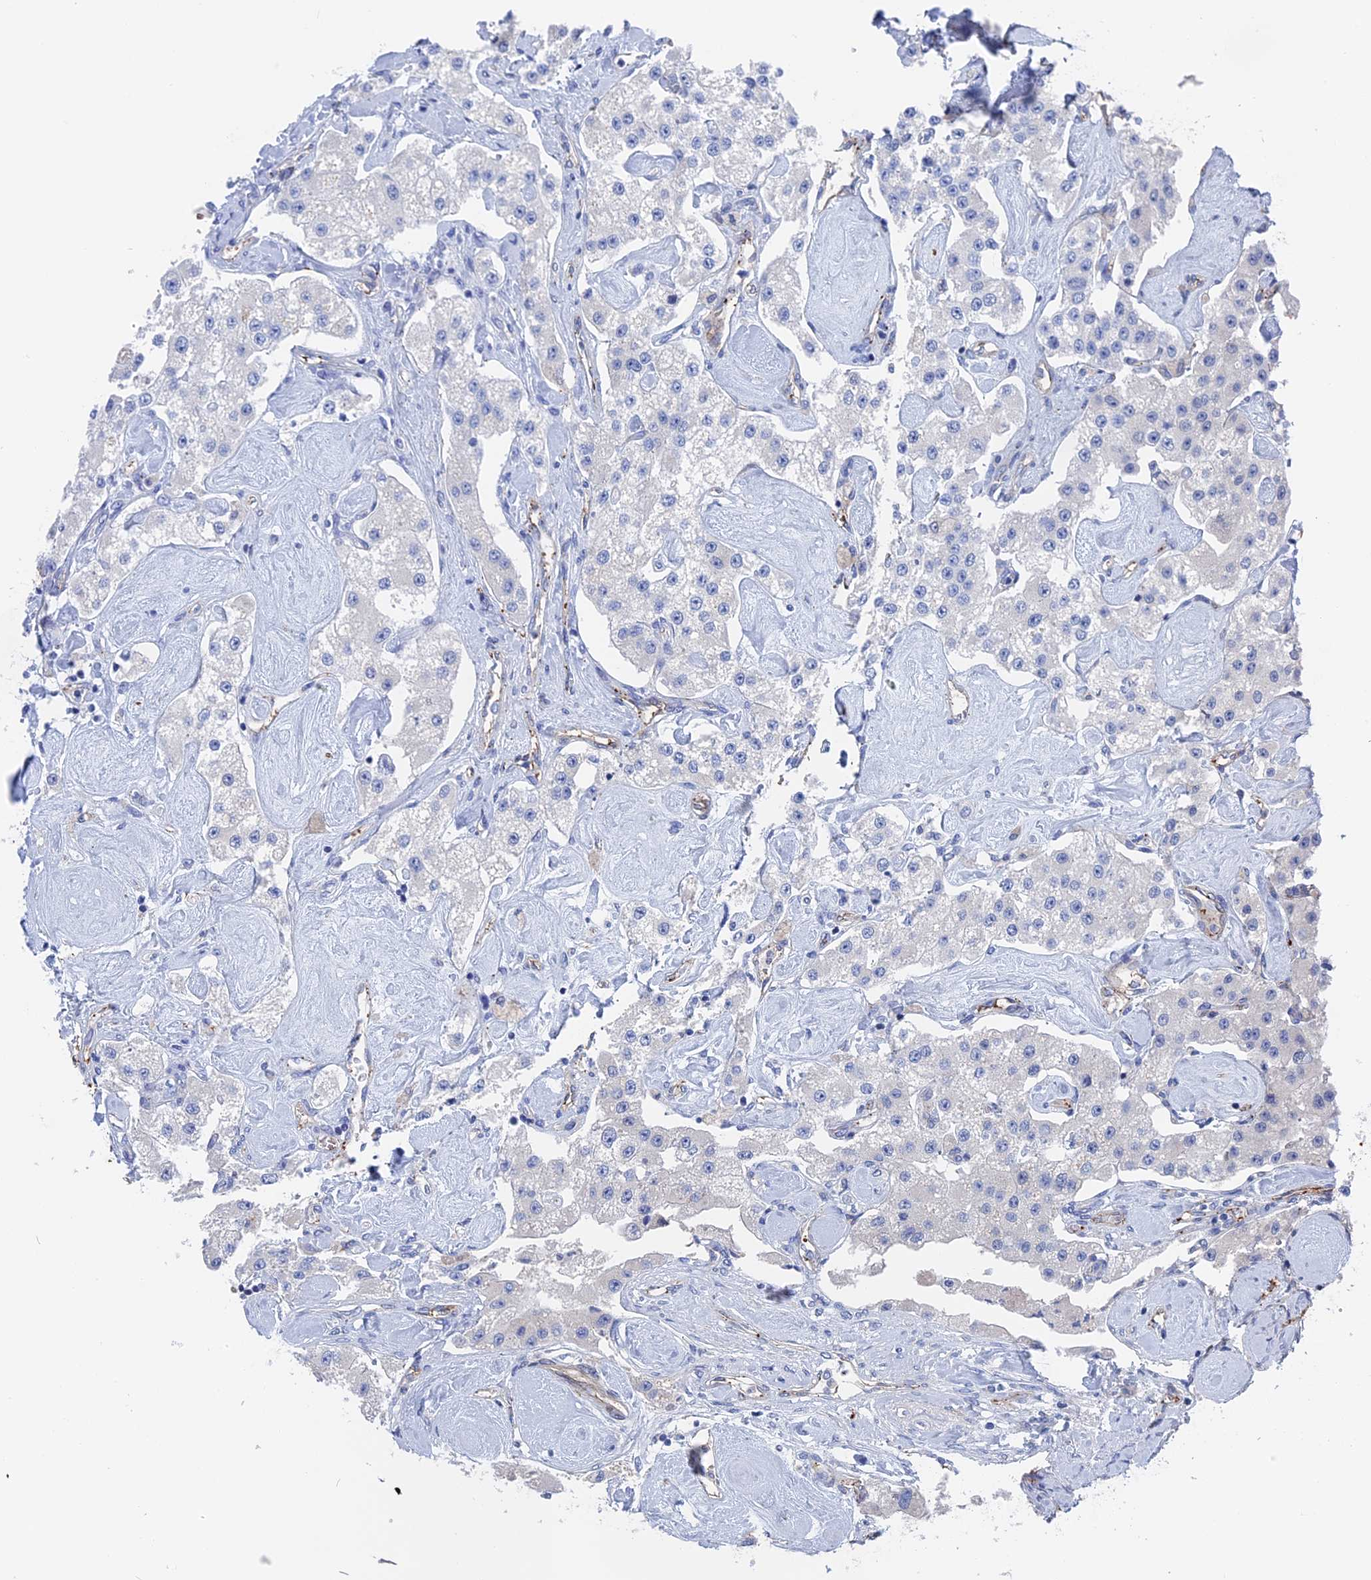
{"staining": {"intensity": "negative", "quantity": "none", "location": "none"}, "tissue": "carcinoid", "cell_type": "Tumor cells", "image_type": "cancer", "snomed": [{"axis": "morphology", "description": "Carcinoid, malignant, NOS"}, {"axis": "topography", "description": "Pancreas"}], "caption": "DAB (3,3'-diaminobenzidine) immunohistochemical staining of human carcinoid displays no significant staining in tumor cells.", "gene": "MTHFSD", "patient": {"sex": "male", "age": 41}}